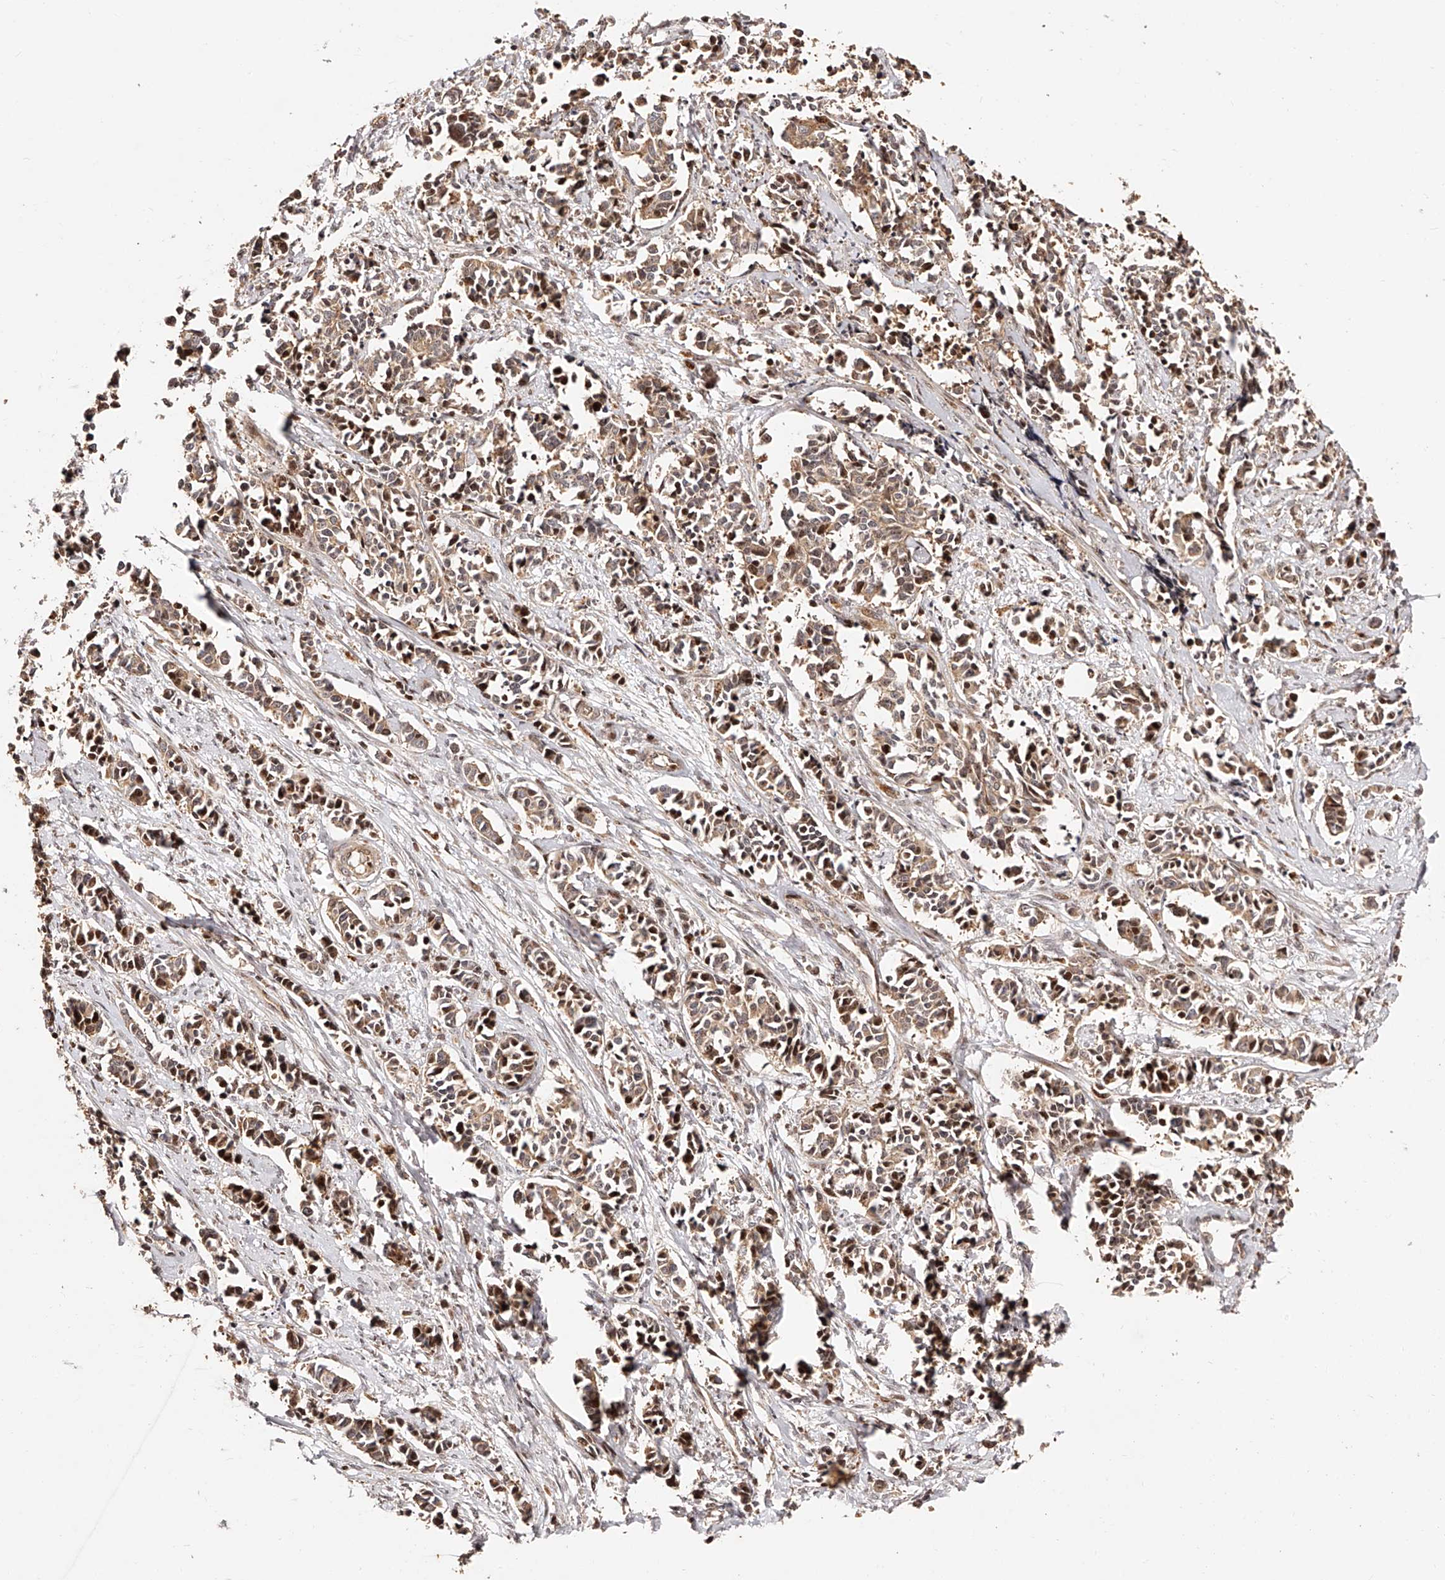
{"staining": {"intensity": "moderate", "quantity": ">75%", "location": "cytoplasmic/membranous"}, "tissue": "cervical cancer", "cell_type": "Tumor cells", "image_type": "cancer", "snomed": [{"axis": "morphology", "description": "Normal tissue, NOS"}, {"axis": "morphology", "description": "Squamous cell carcinoma, NOS"}, {"axis": "topography", "description": "Cervix"}], "caption": "Immunohistochemical staining of cervical cancer (squamous cell carcinoma) shows moderate cytoplasmic/membranous protein staining in approximately >75% of tumor cells.", "gene": "PFDN2", "patient": {"sex": "female", "age": 35}}